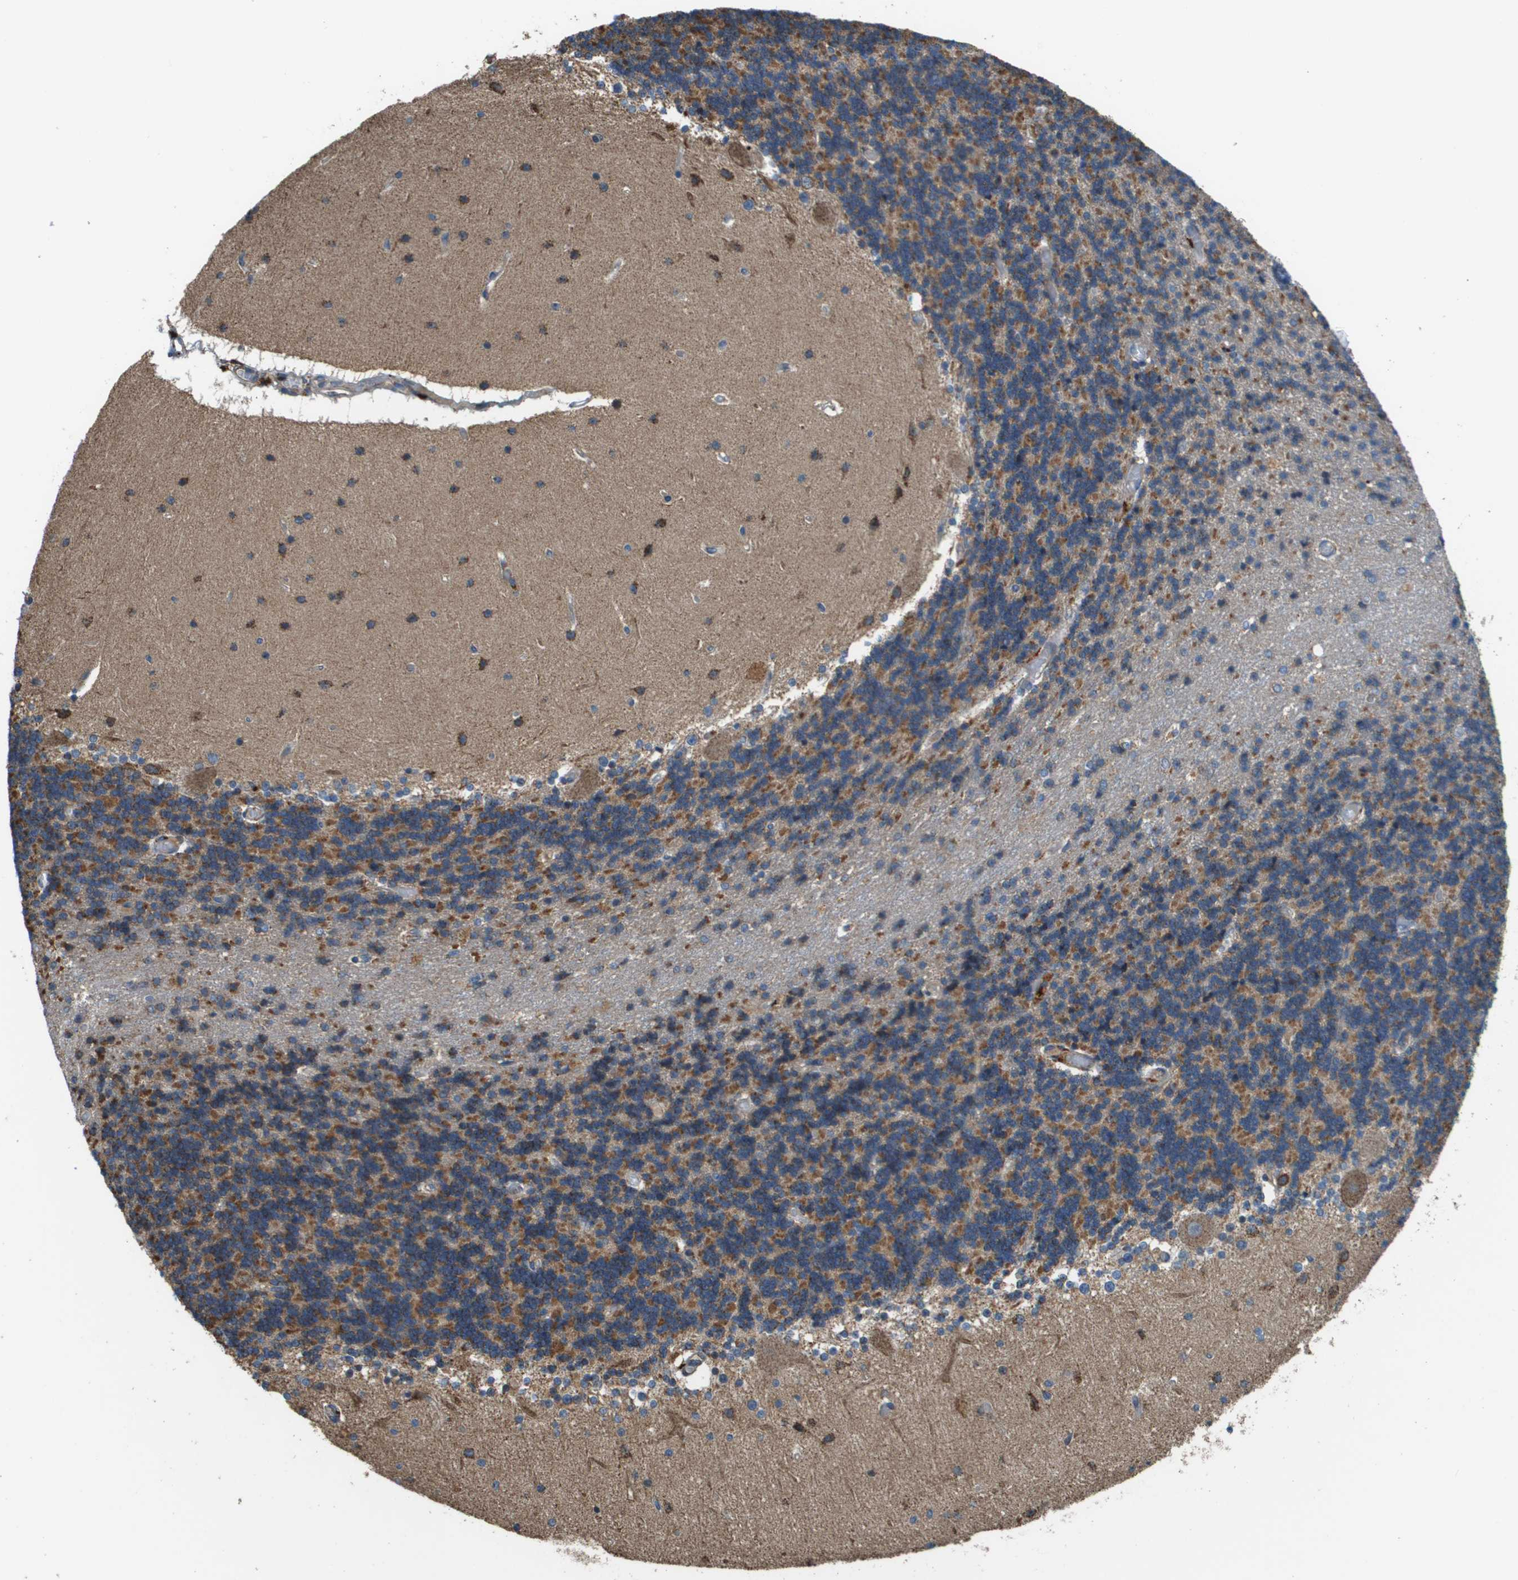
{"staining": {"intensity": "moderate", "quantity": "25%-75%", "location": "cytoplasmic/membranous"}, "tissue": "cerebellum", "cell_type": "Cells in granular layer", "image_type": "normal", "snomed": [{"axis": "morphology", "description": "Normal tissue, NOS"}, {"axis": "topography", "description": "Cerebellum"}], "caption": "Immunohistochemistry photomicrograph of benign cerebellum: human cerebellum stained using immunohistochemistry (IHC) exhibits medium levels of moderate protein expression localized specifically in the cytoplasmic/membranous of cells in granular layer, appearing as a cytoplasmic/membranous brown color.", "gene": "NRK", "patient": {"sex": "female", "age": 54}}